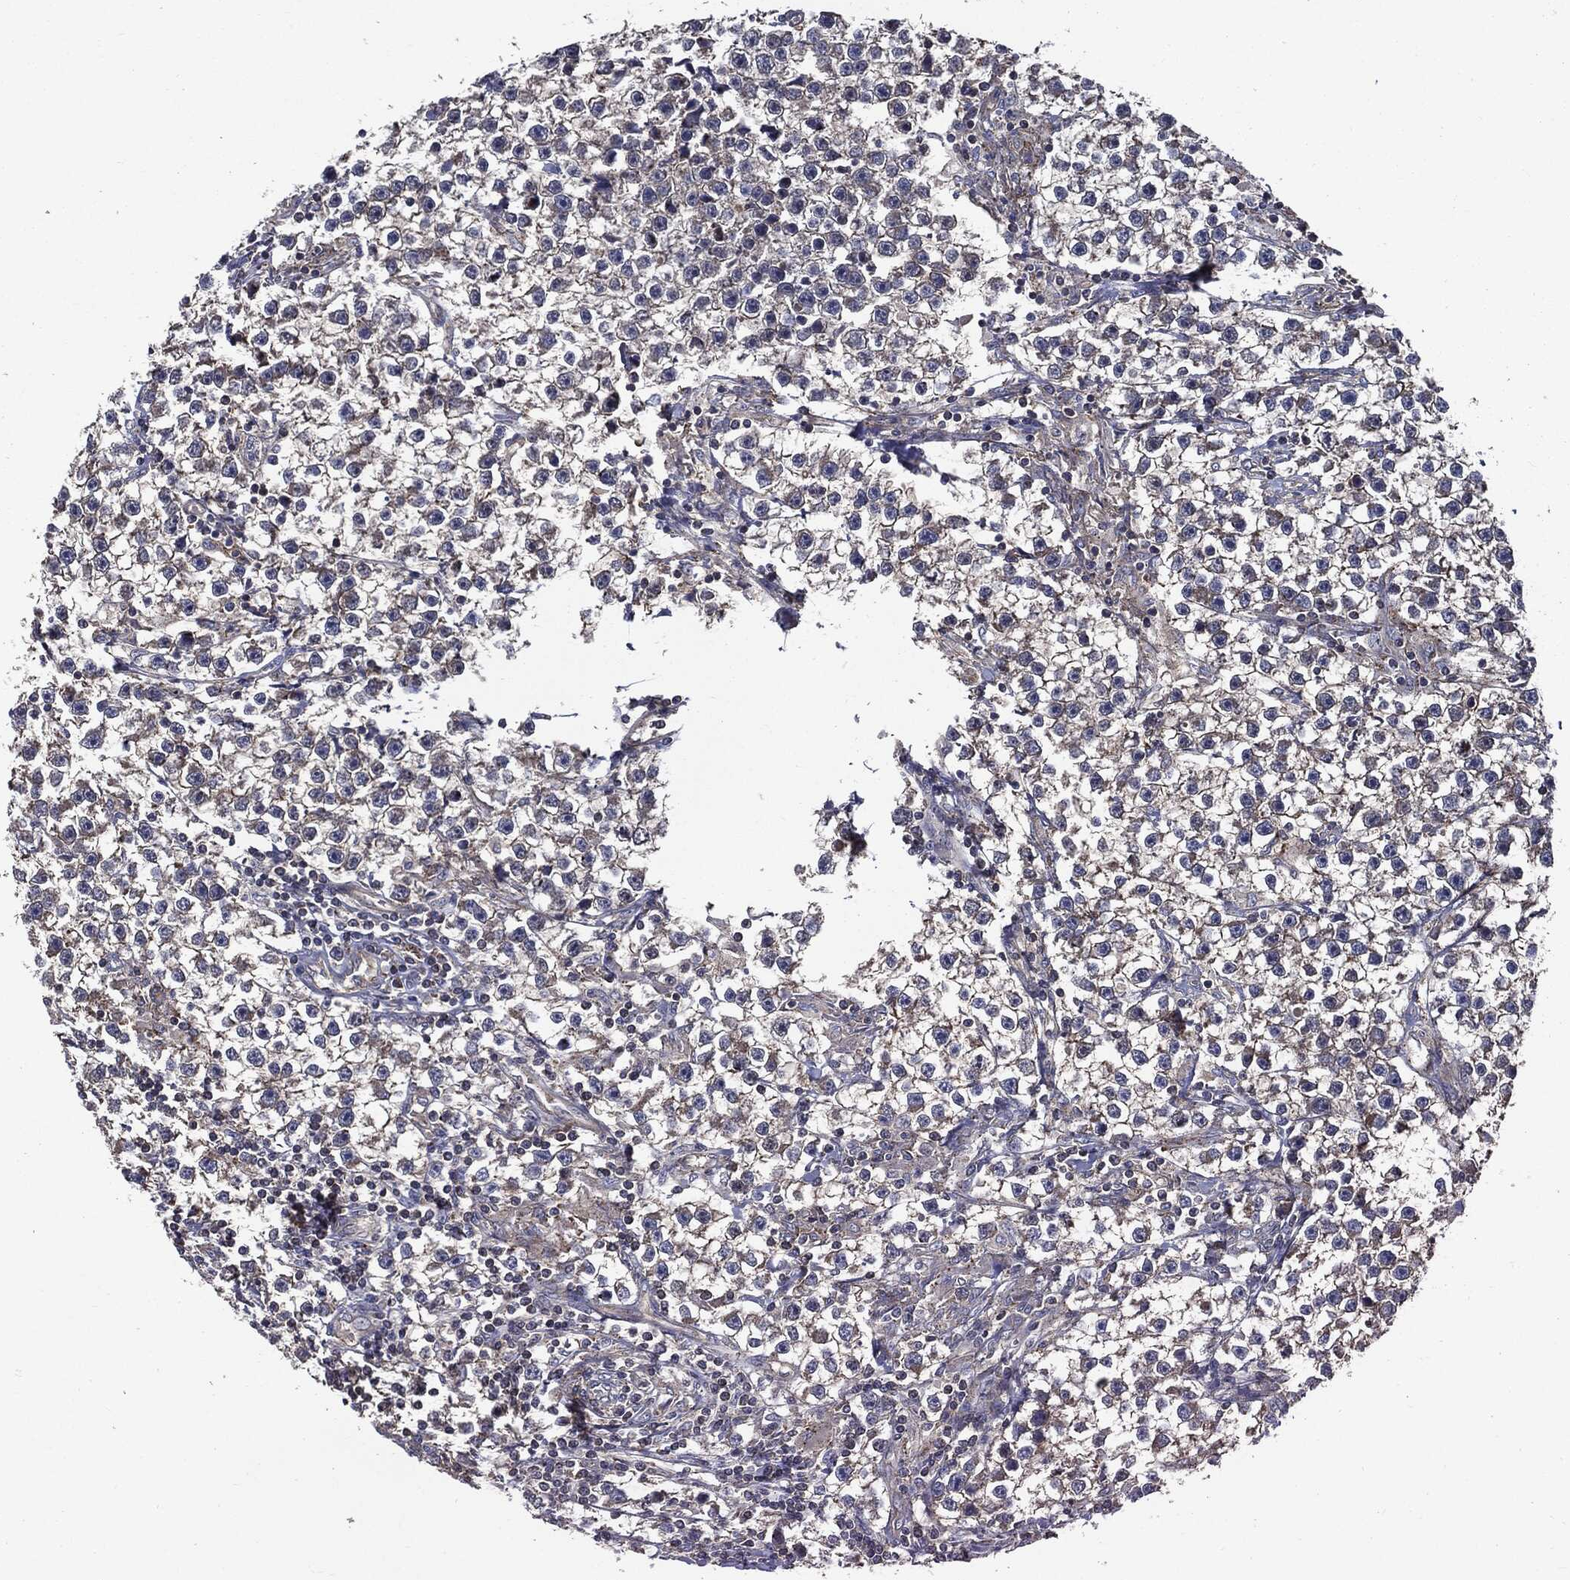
{"staining": {"intensity": "weak", "quantity": "25%-75%", "location": "cytoplasmic/membranous"}, "tissue": "testis cancer", "cell_type": "Tumor cells", "image_type": "cancer", "snomed": [{"axis": "morphology", "description": "Seminoma, NOS"}, {"axis": "topography", "description": "Testis"}], "caption": "Human testis cancer (seminoma) stained with a protein marker displays weak staining in tumor cells.", "gene": "PDCD6IP", "patient": {"sex": "male", "age": 59}}